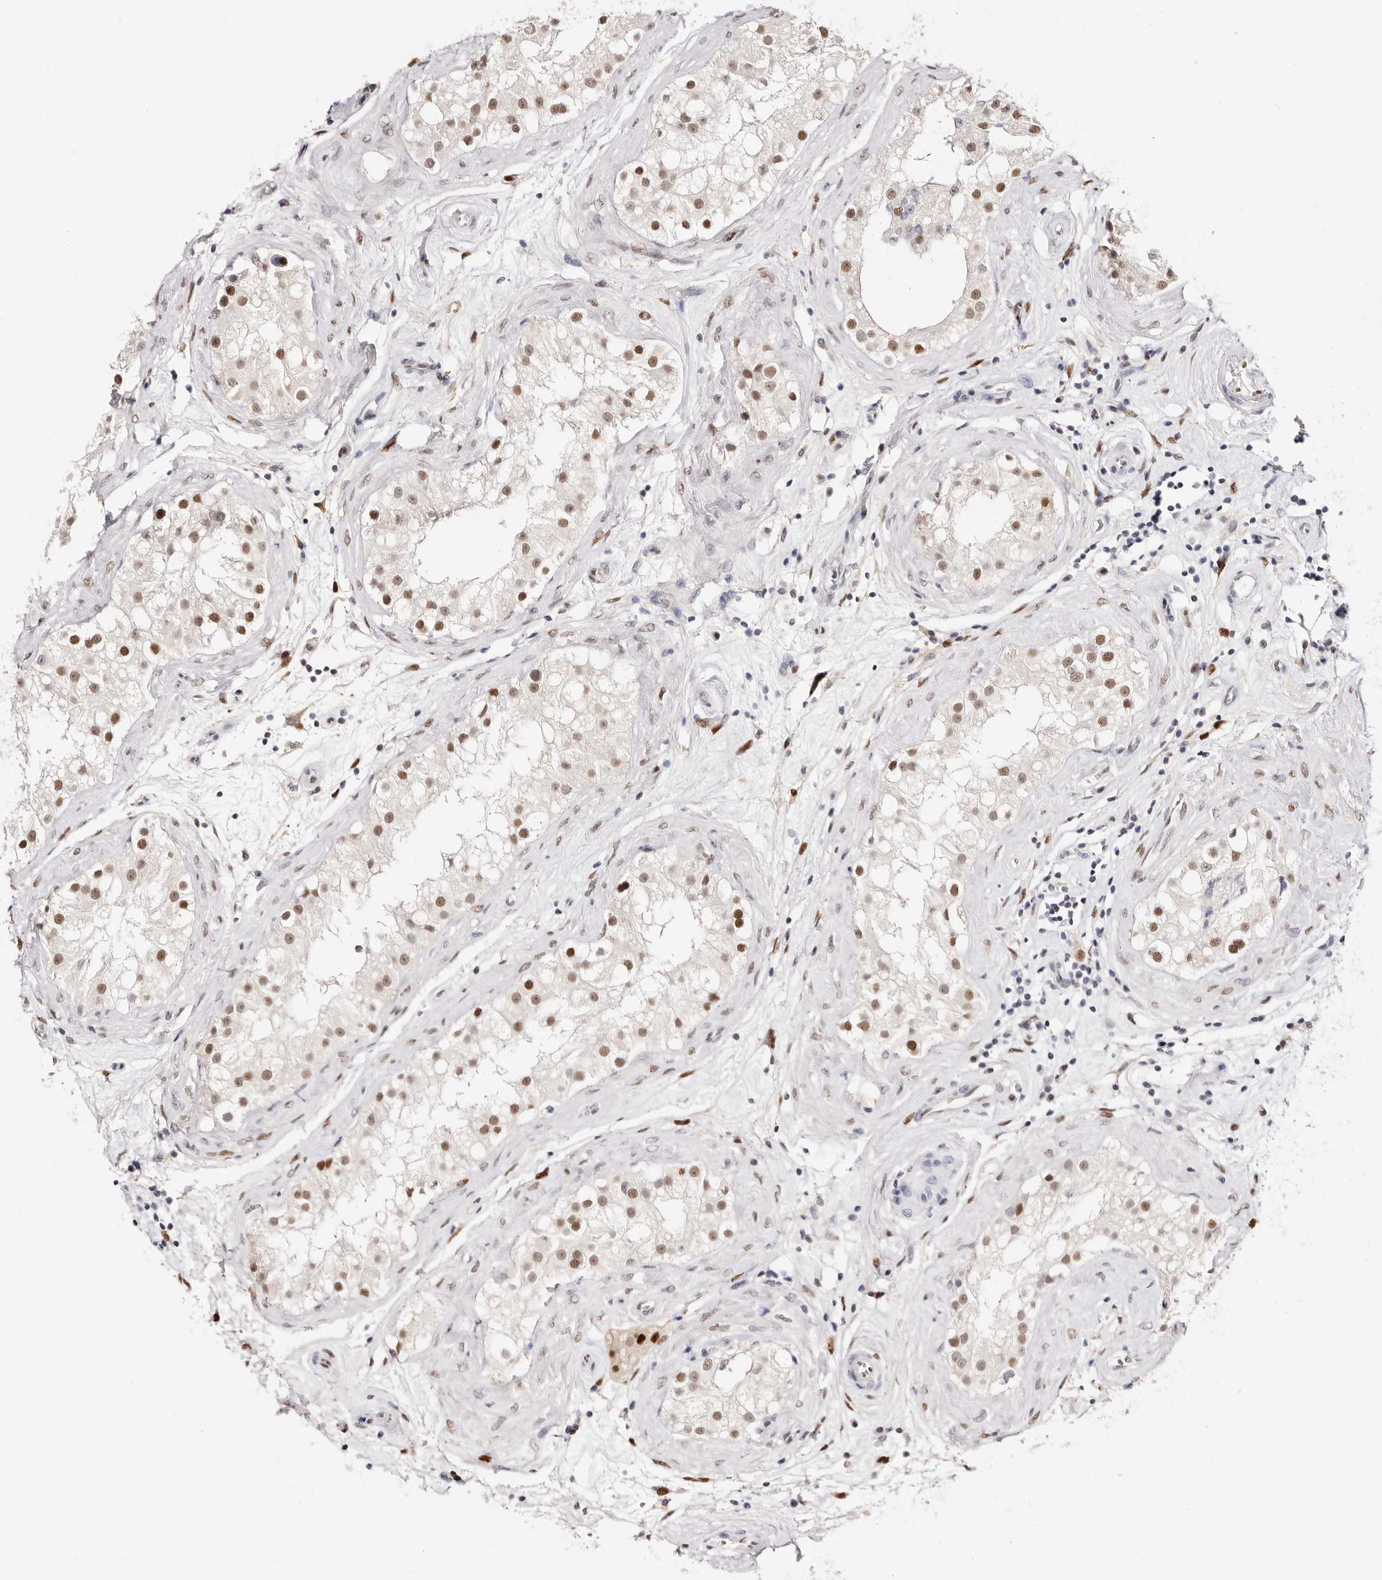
{"staining": {"intensity": "moderate", "quantity": "25%-75%", "location": "nuclear"}, "tissue": "testis", "cell_type": "Cells in seminiferous ducts", "image_type": "normal", "snomed": [{"axis": "morphology", "description": "Normal tissue, NOS"}, {"axis": "topography", "description": "Testis"}], "caption": "Immunohistochemistry (IHC) (DAB) staining of normal testis displays moderate nuclear protein positivity in approximately 25%-75% of cells in seminiferous ducts.", "gene": "TKT", "patient": {"sex": "male", "age": 84}}